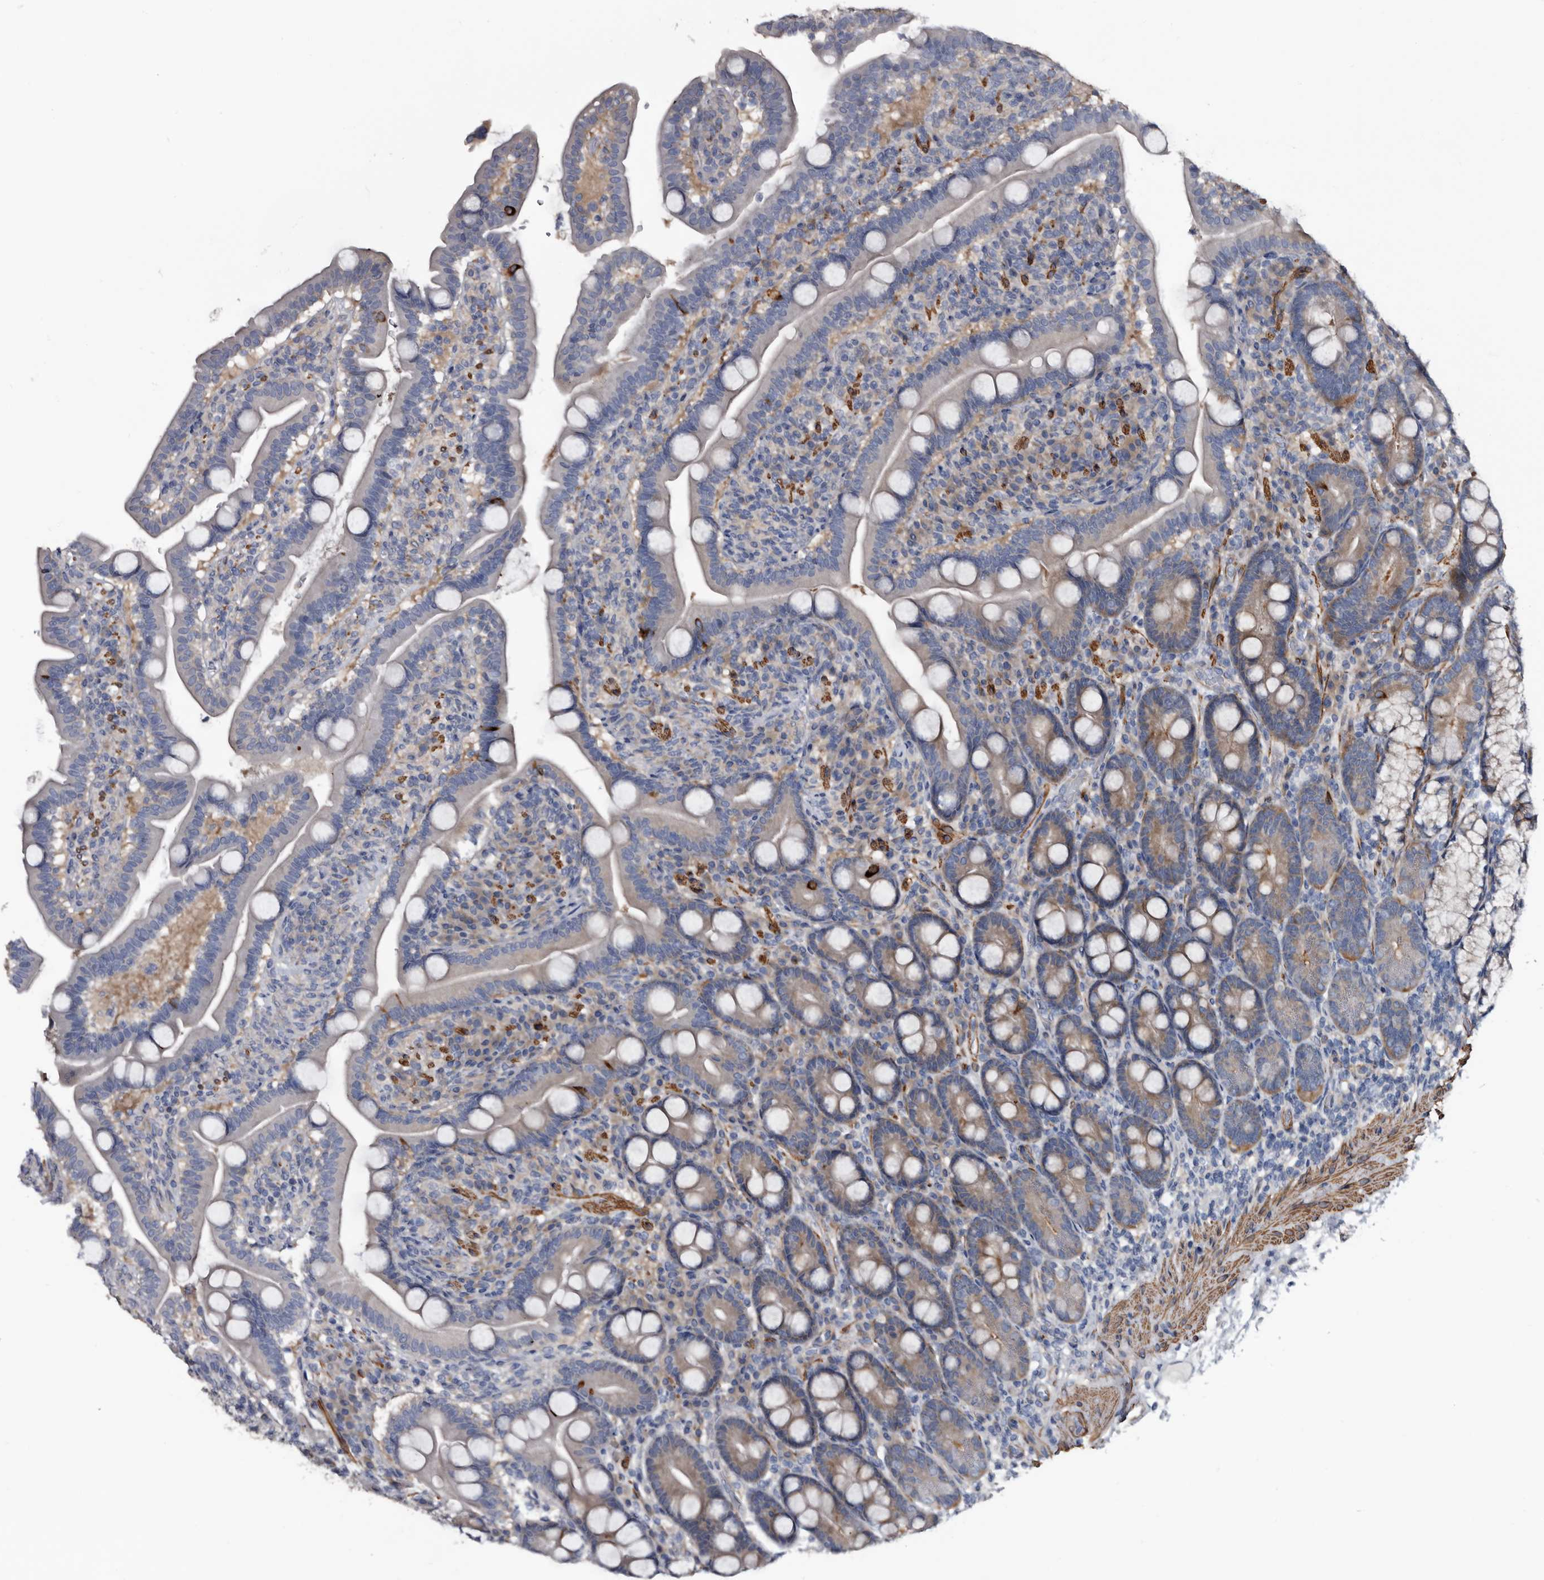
{"staining": {"intensity": "weak", "quantity": "<25%", "location": "cytoplasmic/membranous"}, "tissue": "duodenum", "cell_type": "Glandular cells", "image_type": "normal", "snomed": [{"axis": "morphology", "description": "Normal tissue, NOS"}, {"axis": "topography", "description": "Duodenum"}], "caption": "Image shows no protein expression in glandular cells of normal duodenum.", "gene": "IARS1", "patient": {"sex": "male", "age": 35}}